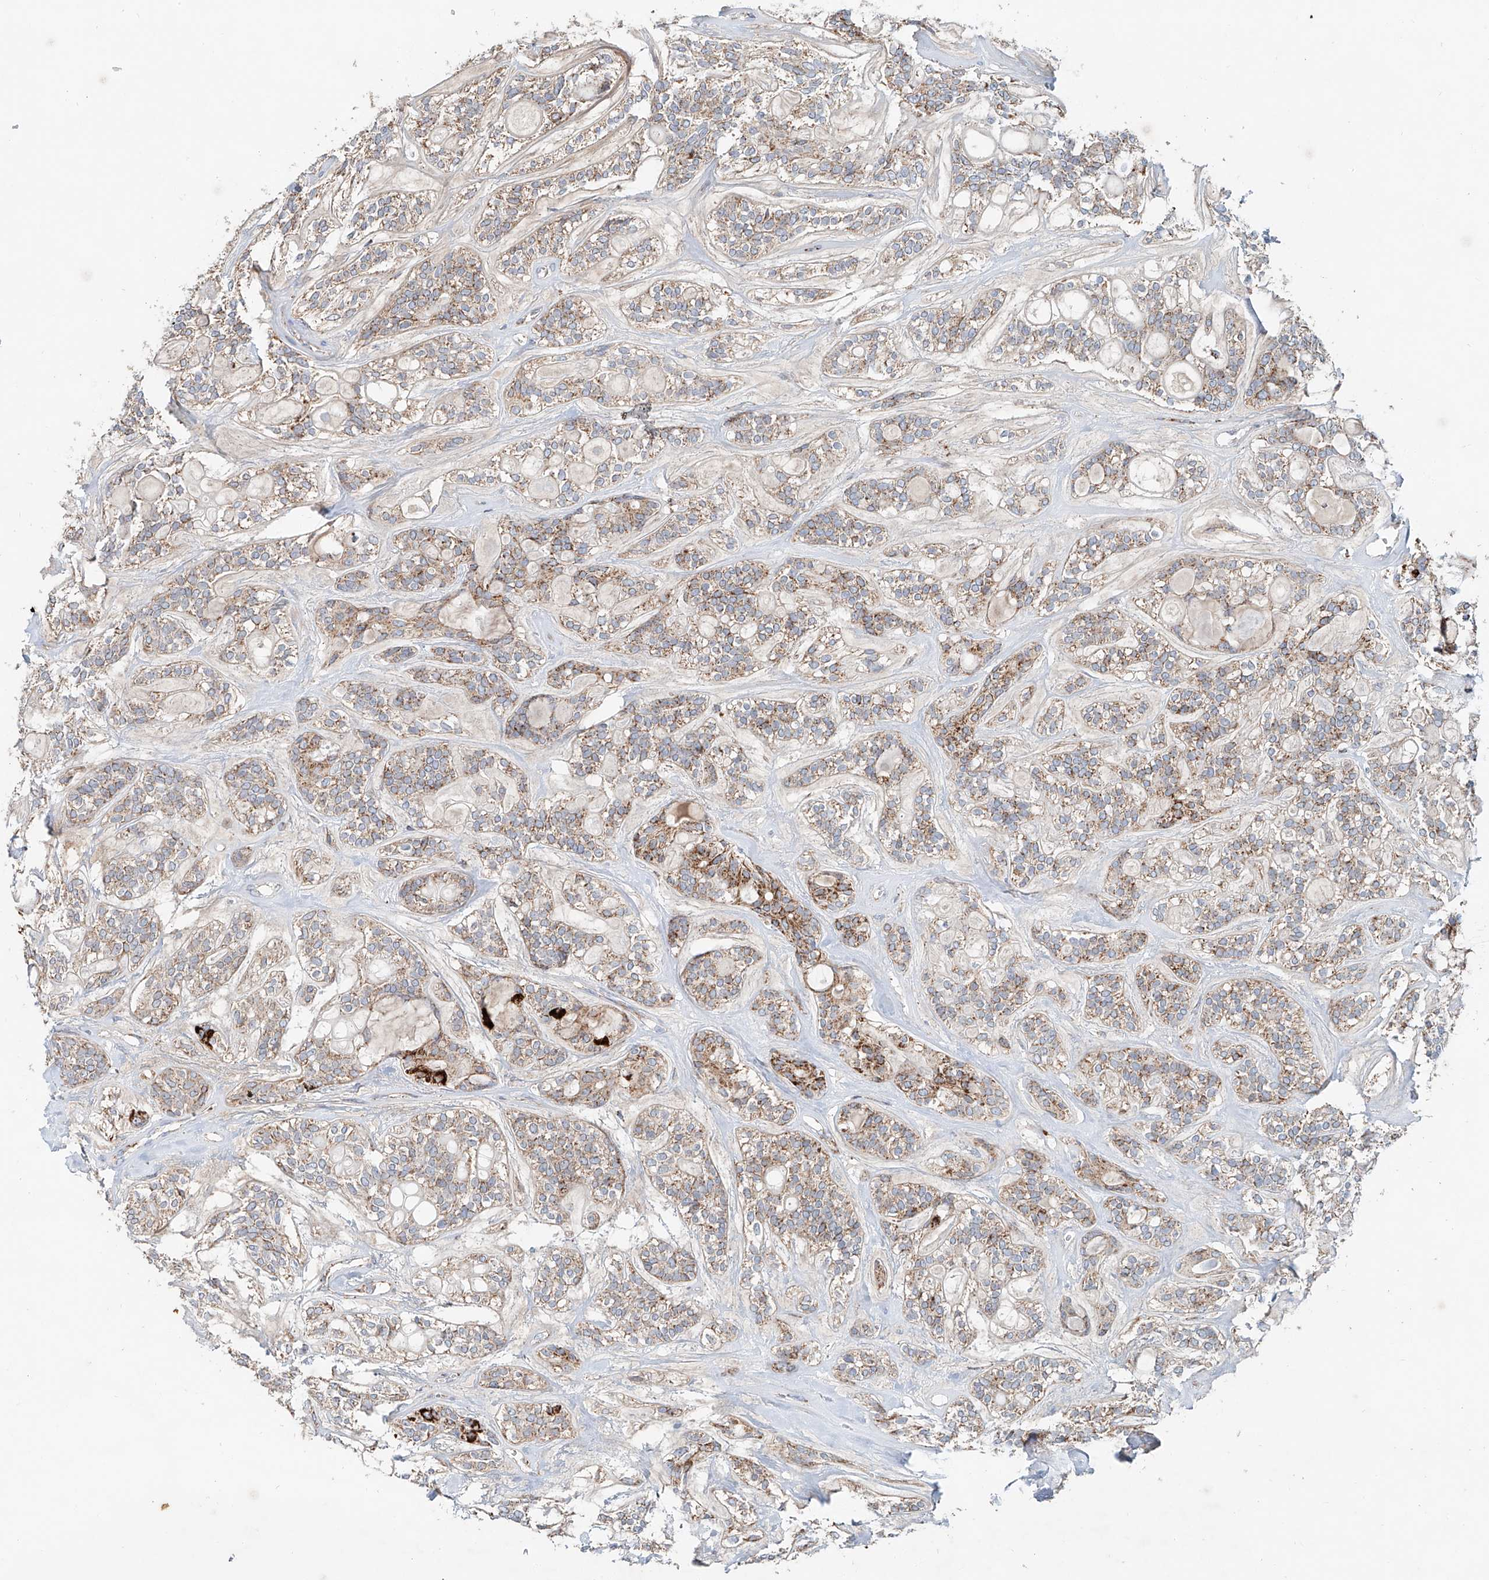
{"staining": {"intensity": "moderate", "quantity": "<25%", "location": "cytoplasmic/membranous"}, "tissue": "head and neck cancer", "cell_type": "Tumor cells", "image_type": "cancer", "snomed": [{"axis": "morphology", "description": "Adenocarcinoma, NOS"}, {"axis": "topography", "description": "Head-Neck"}], "caption": "A brown stain highlights moderate cytoplasmic/membranous staining of a protein in human adenocarcinoma (head and neck) tumor cells.", "gene": "CARD10", "patient": {"sex": "male", "age": 66}}